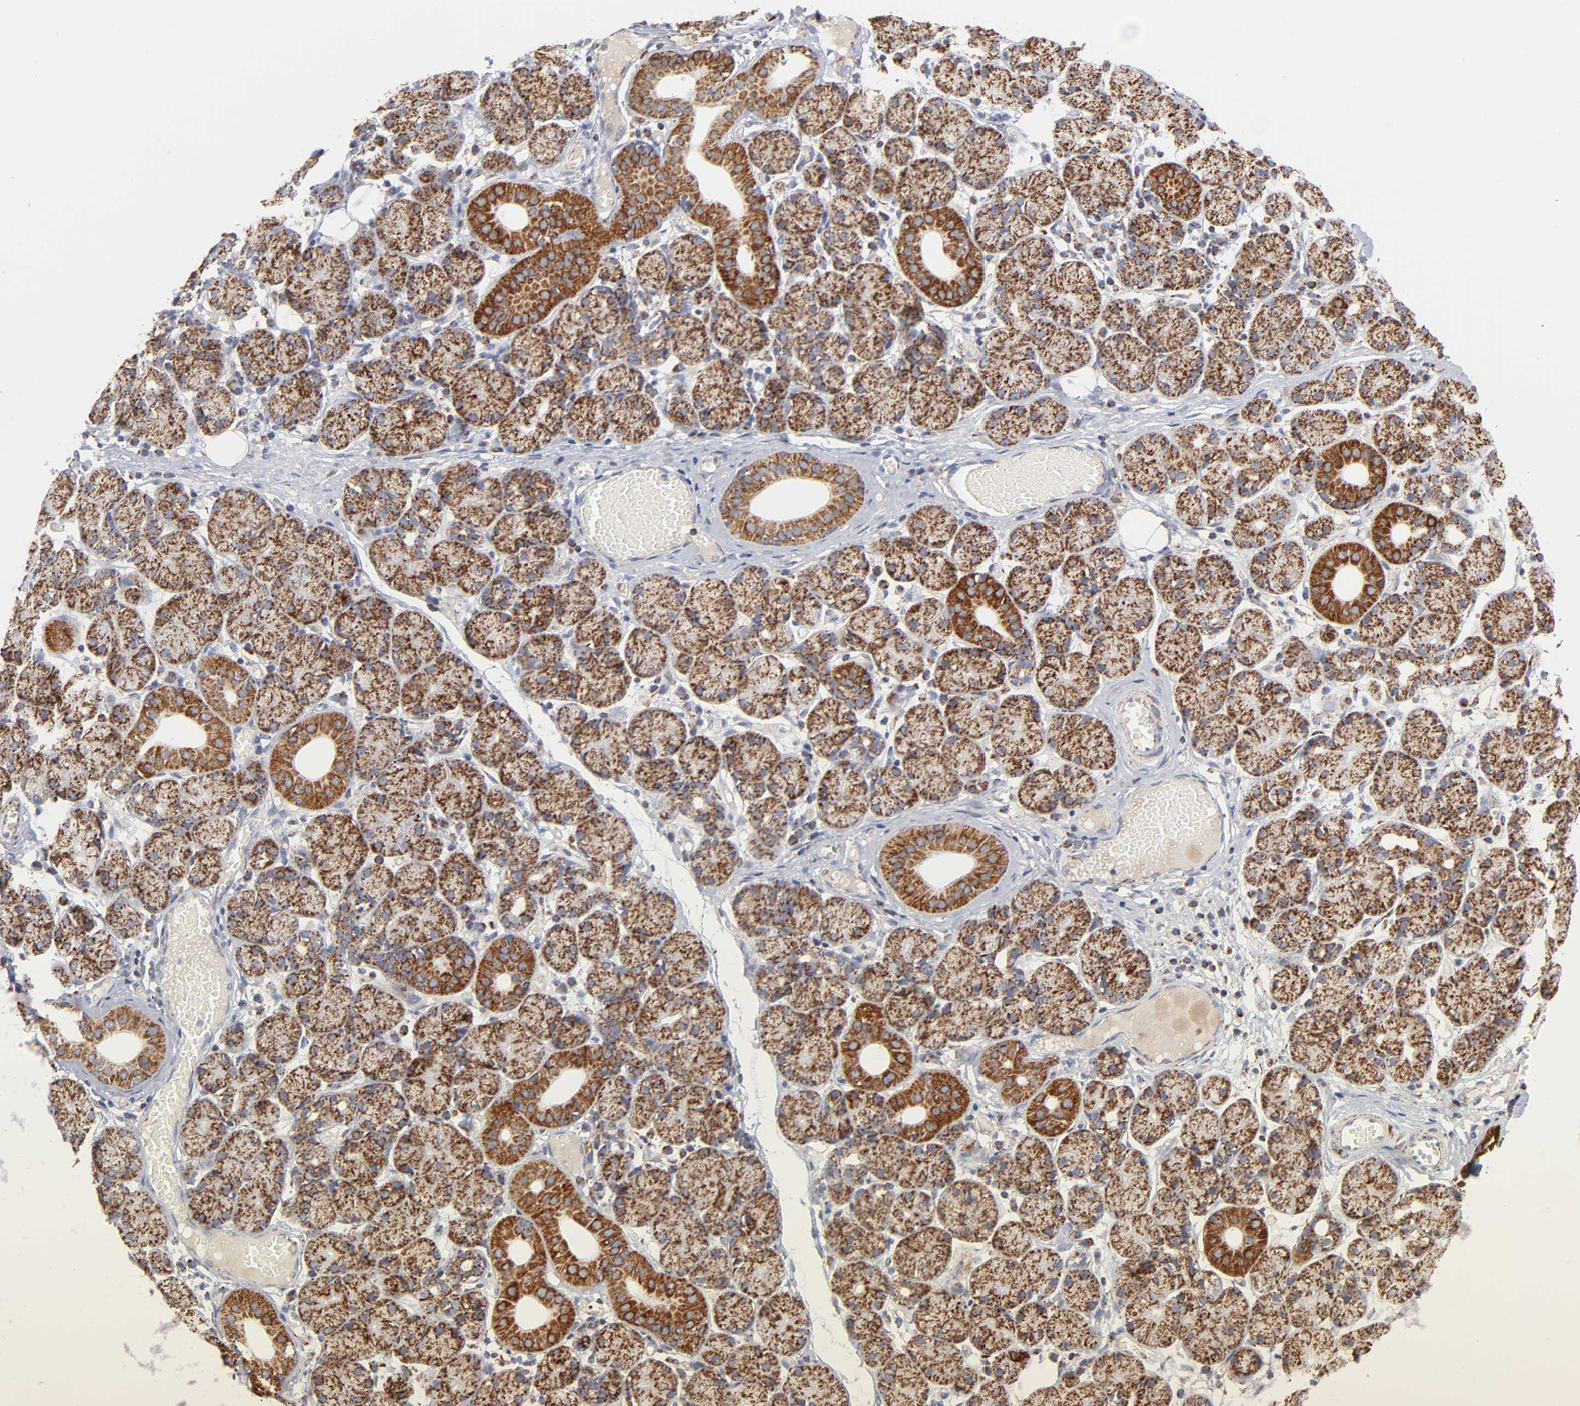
{"staining": {"intensity": "strong", "quantity": ">75%", "location": "cytoplasmic/membranous"}, "tissue": "salivary gland", "cell_type": "Glandular cells", "image_type": "normal", "snomed": [{"axis": "morphology", "description": "Normal tissue, NOS"}, {"axis": "topography", "description": "Salivary gland"}], "caption": "A high amount of strong cytoplasmic/membranous expression is present in approximately >75% of glandular cells in unremarkable salivary gland.", "gene": "DIABLO", "patient": {"sex": "female", "age": 24}}